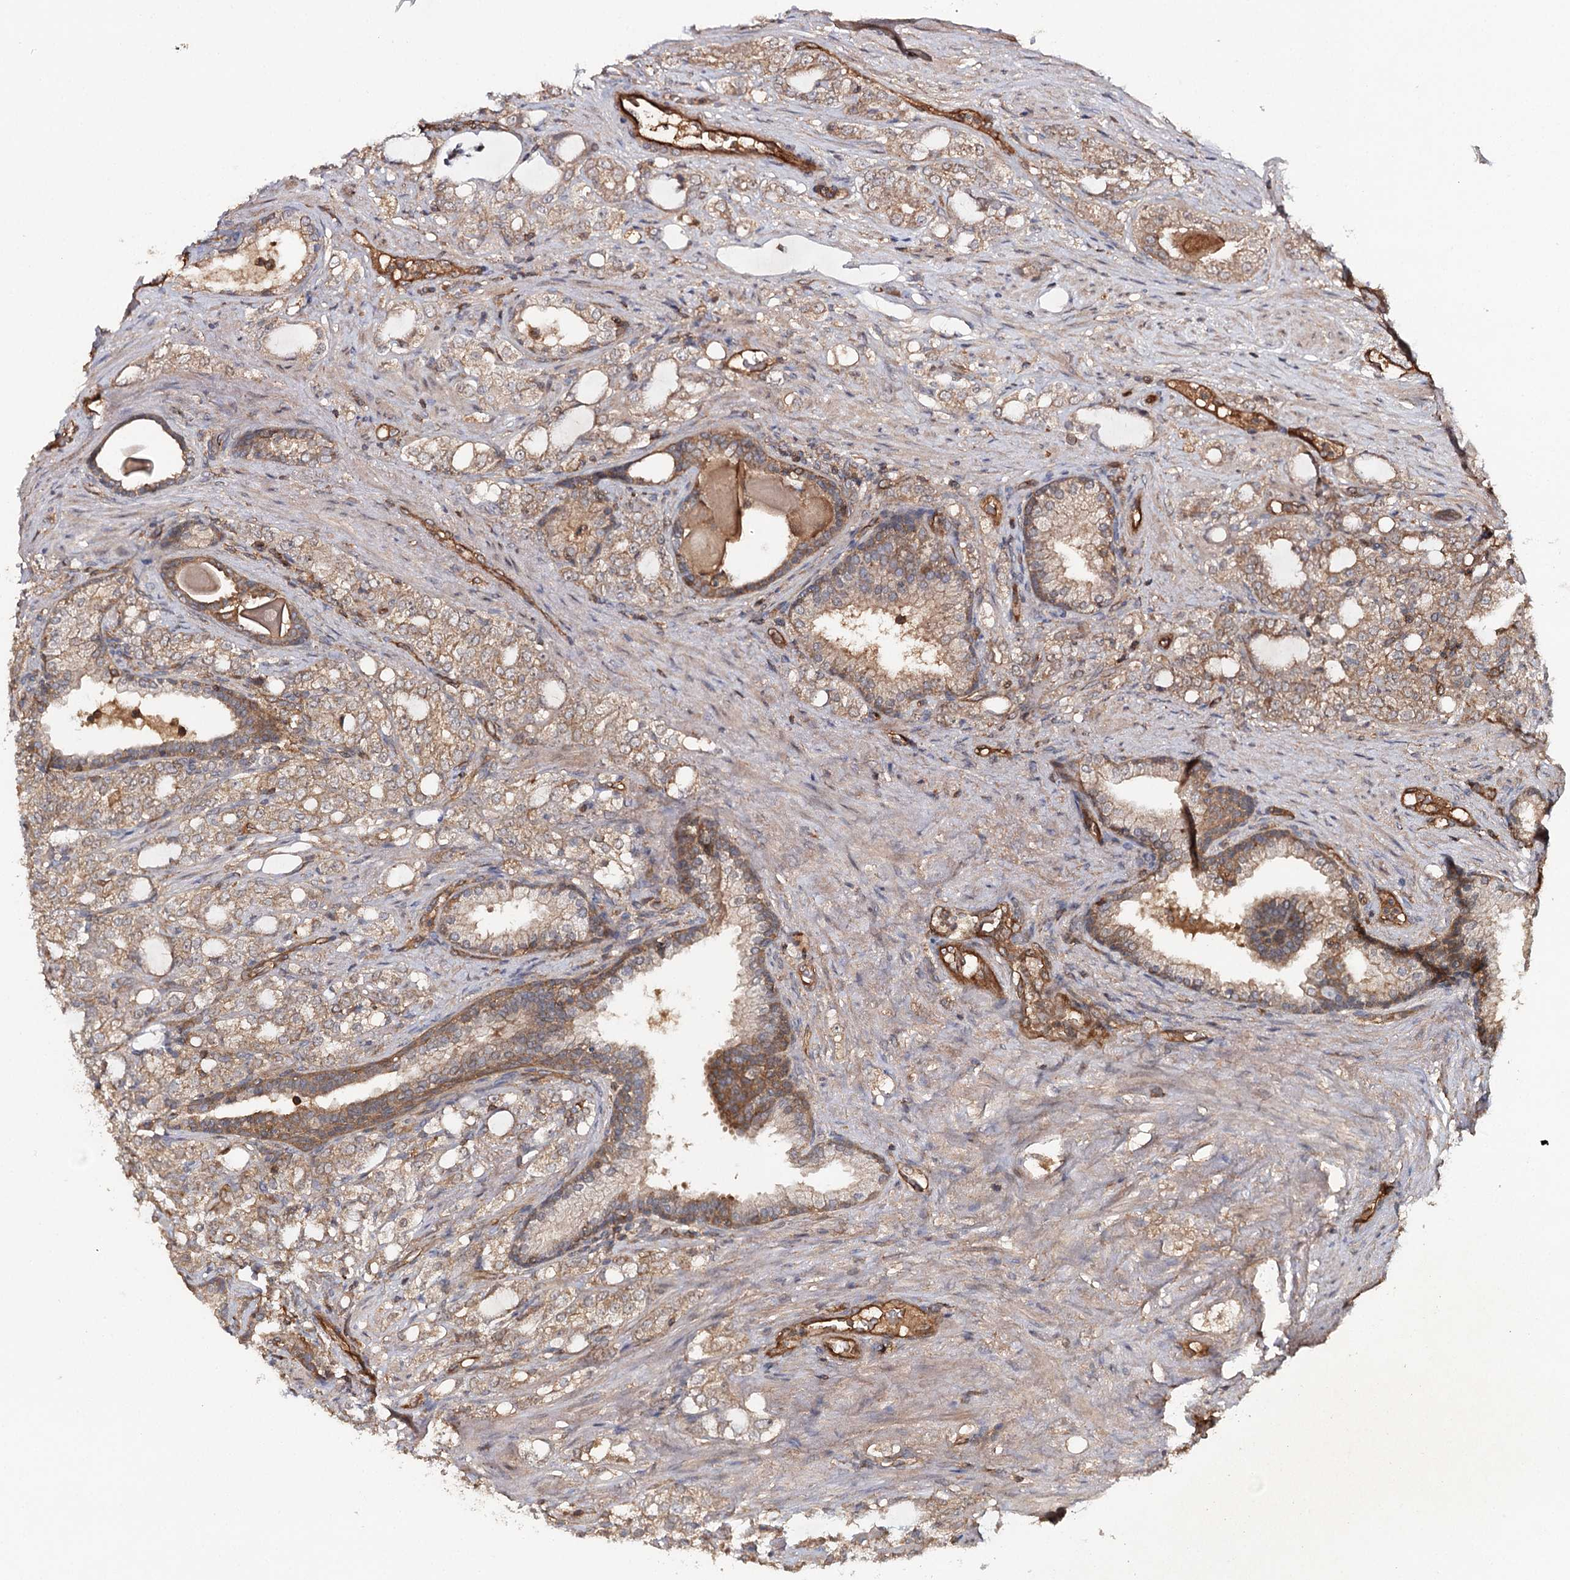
{"staining": {"intensity": "moderate", "quantity": ">75%", "location": "cytoplasmic/membranous"}, "tissue": "prostate cancer", "cell_type": "Tumor cells", "image_type": "cancer", "snomed": [{"axis": "morphology", "description": "Adenocarcinoma, High grade"}, {"axis": "topography", "description": "Prostate"}], "caption": "Brown immunohistochemical staining in human prostate adenocarcinoma (high-grade) demonstrates moderate cytoplasmic/membranous positivity in about >75% of tumor cells.", "gene": "BCR", "patient": {"sex": "male", "age": 64}}